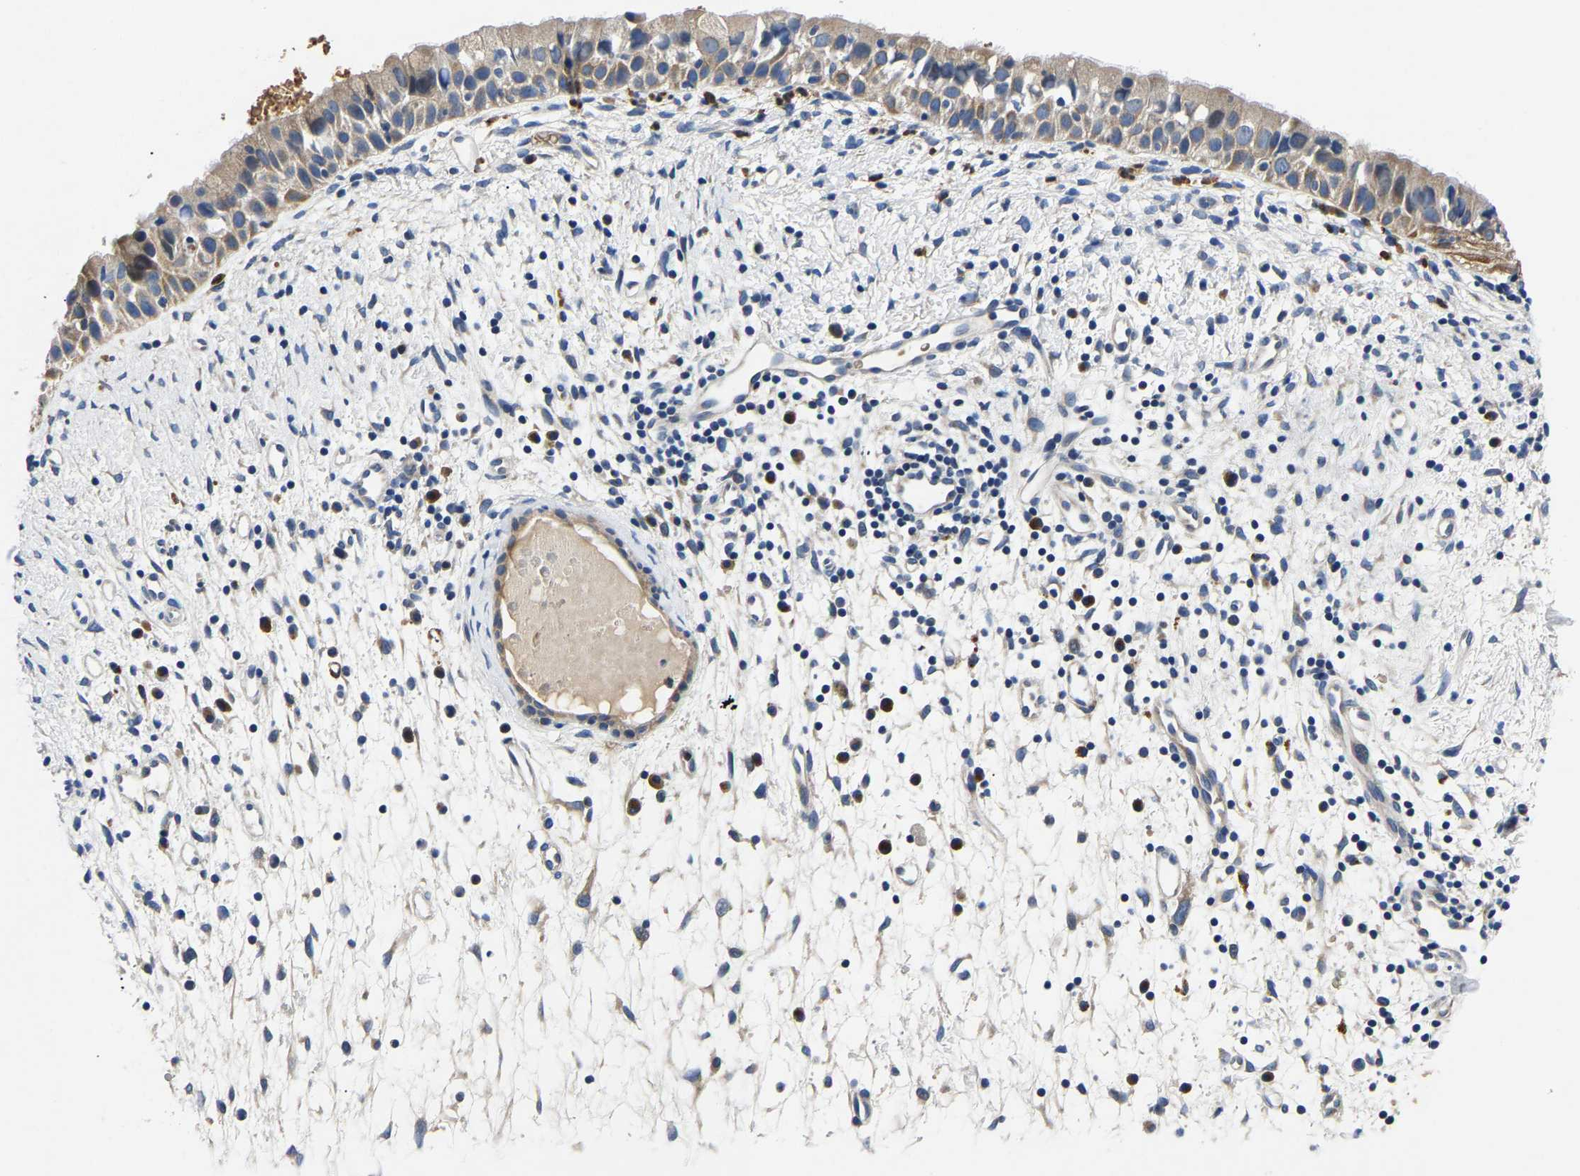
{"staining": {"intensity": "weak", "quantity": "25%-75%", "location": "cytoplasmic/membranous"}, "tissue": "nasopharynx", "cell_type": "Respiratory epithelial cells", "image_type": "normal", "snomed": [{"axis": "morphology", "description": "Normal tissue, NOS"}, {"axis": "topography", "description": "Nasopharynx"}], "caption": "Immunohistochemistry staining of benign nasopharynx, which demonstrates low levels of weak cytoplasmic/membranous staining in about 25%-75% of respiratory epithelial cells indicating weak cytoplasmic/membranous protein expression. The staining was performed using DAB (3,3'-diaminobenzidine) (brown) for protein detection and nuclei were counterstained in hematoxylin (blue).", "gene": "TOR1B", "patient": {"sex": "male", "age": 22}}